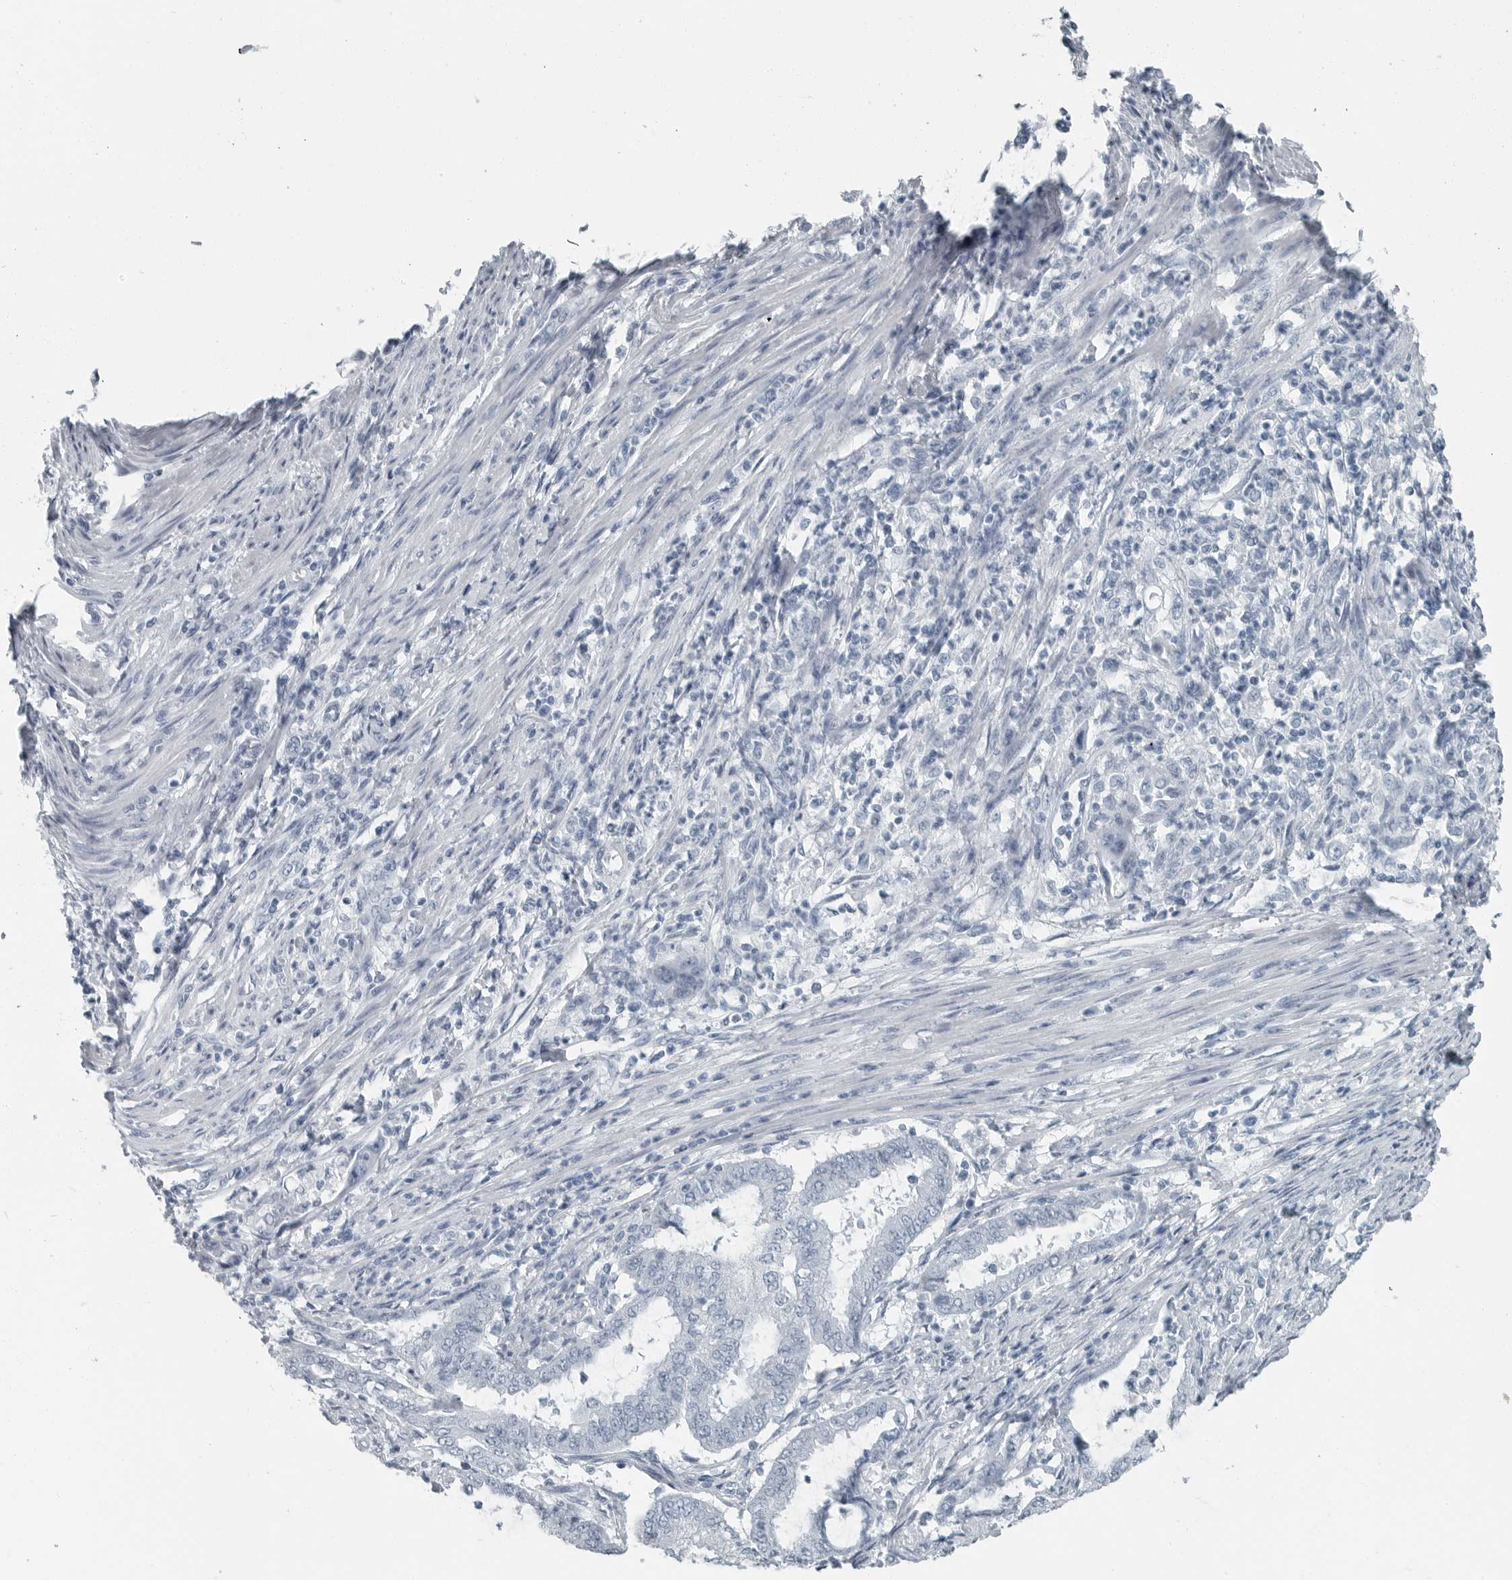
{"staining": {"intensity": "negative", "quantity": "none", "location": "none"}, "tissue": "endometrial cancer", "cell_type": "Tumor cells", "image_type": "cancer", "snomed": [{"axis": "morphology", "description": "Adenocarcinoma, NOS"}, {"axis": "topography", "description": "Endometrium"}], "caption": "High magnification brightfield microscopy of endometrial adenocarcinoma stained with DAB (3,3'-diaminobenzidine) (brown) and counterstained with hematoxylin (blue): tumor cells show no significant staining.", "gene": "ZPBP2", "patient": {"sex": "female", "age": 51}}